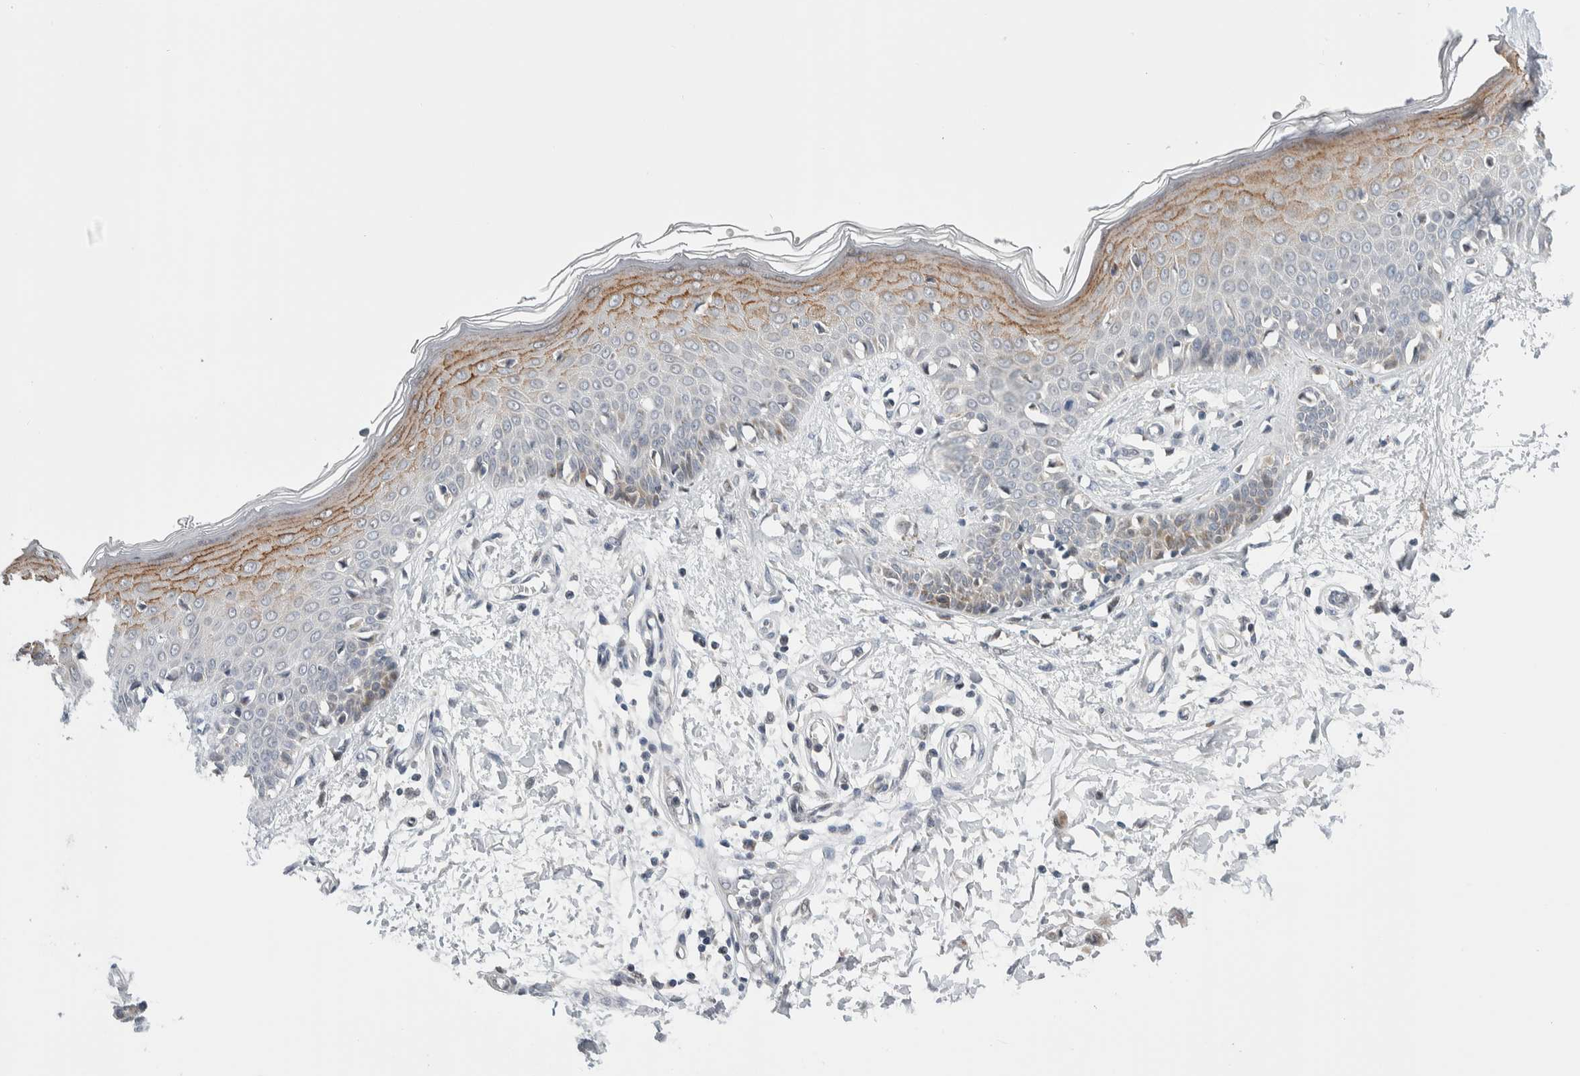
{"staining": {"intensity": "negative", "quantity": "none", "location": "none"}, "tissue": "skin", "cell_type": "Fibroblasts", "image_type": "normal", "snomed": [{"axis": "morphology", "description": "Normal tissue, NOS"}, {"axis": "morphology", "description": "Inflammation, NOS"}, {"axis": "topography", "description": "Skin"}], "caption": "Skin stained for a protein using IHC reveals no expression fibroblasts.", "gene": "NEUROD1", "patient": {"sex": "female", "age": 44}}